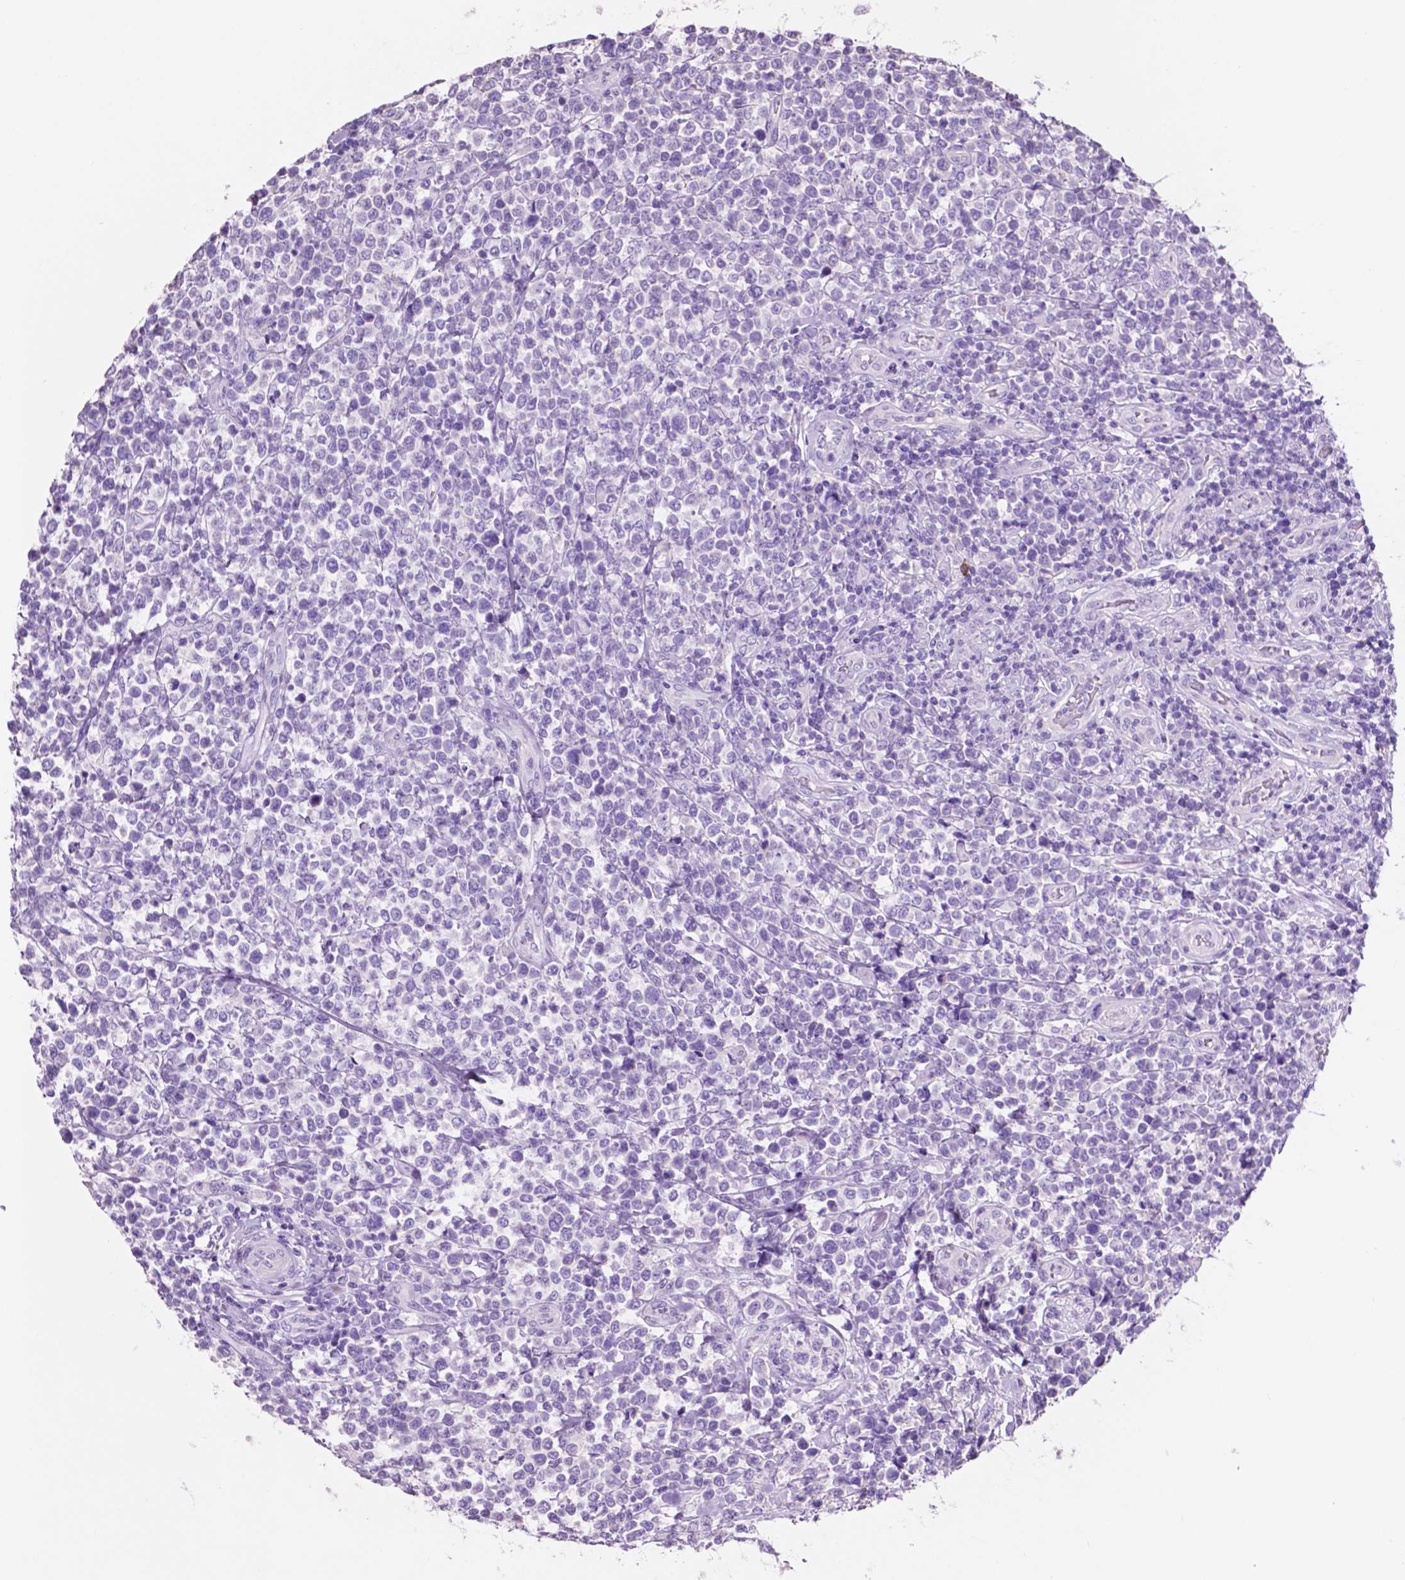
{"staining": {"intensity": "negative", "quantity": "none", "location": "none"}, "tissue": "lymphoma", "cell_type": "Tumor cells", "image_type": "cancer", "snomed": [{"axis": "morphology", "description": "Malignant lymphoma, non-Hodgkin's type, High grade"}, {"axis": "topography", "description": "Soft tissue"}], "caption": "Tumor cells are negative for protein expression in human high-grade malignant lymphoma, non-Hodgkin's type. (IHC, brightfield microscopy, high magnification).", "gene": "CLDN17", "patient": {"sex": "female", "age": 56}}